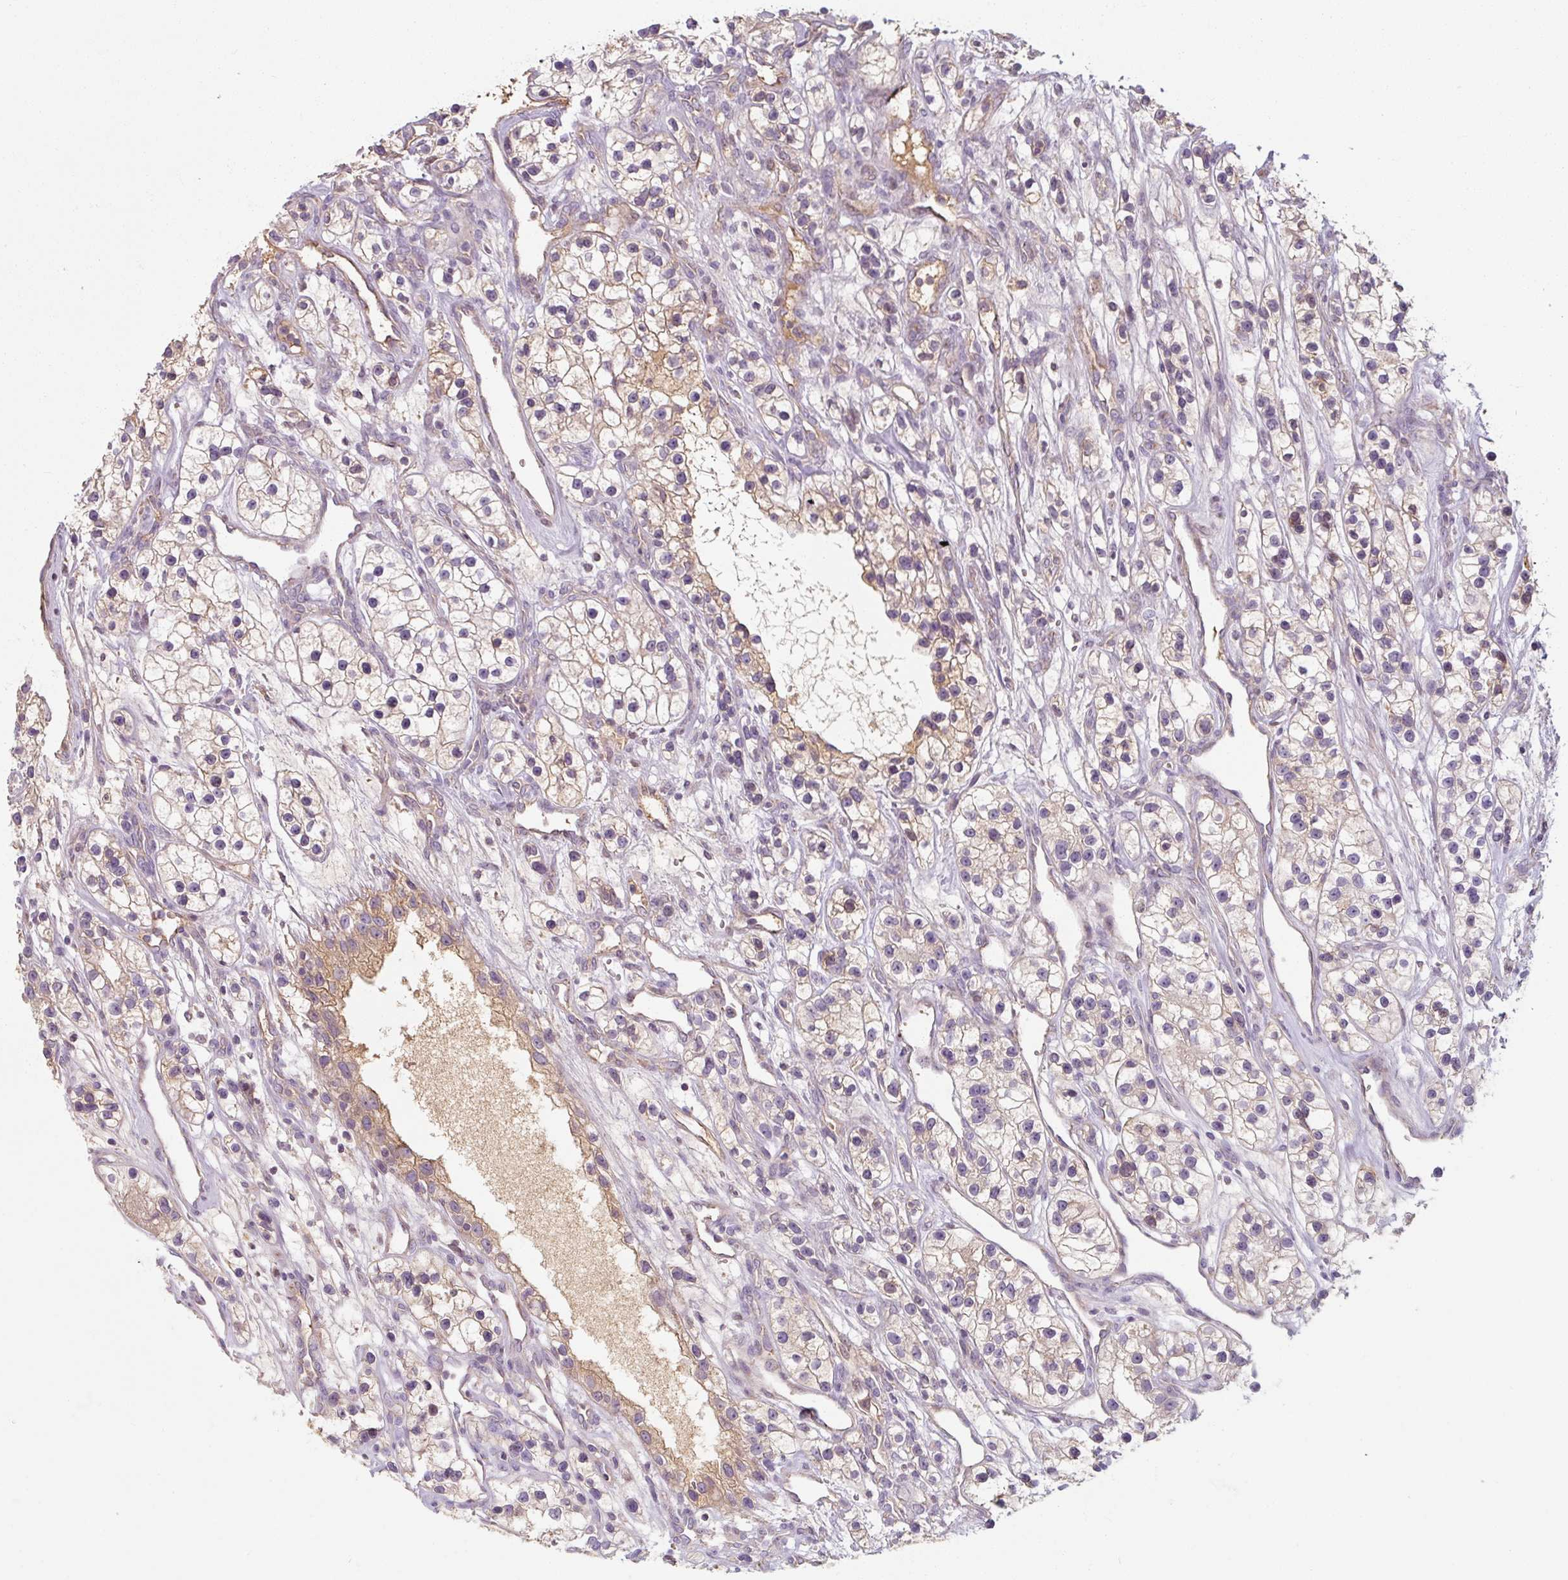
{"staining": {"intensity": "weak", "quantity": "25%-75%", "location": "cytoplasmic/membranous"}, "tissue": "renal cancer", "cell_type": "Tumor cells", "image_type": "cancer", "snomed": [{"axis": "morphology", "description": "Adenocarcinoma, NOS"}, {"axis": "topography", "description": "Kidney"}], "caption": "IHC of renal cancer (adenocarcinoma) reveals low levels of weak cytoplasmic/membranous positivity in approximately 25%-75% of tumor cells. (Brightfield microscopy of DAB IHC at high magnification).", "gene": "TSEN54", "patient": {"sex": "female", "age": 57}}